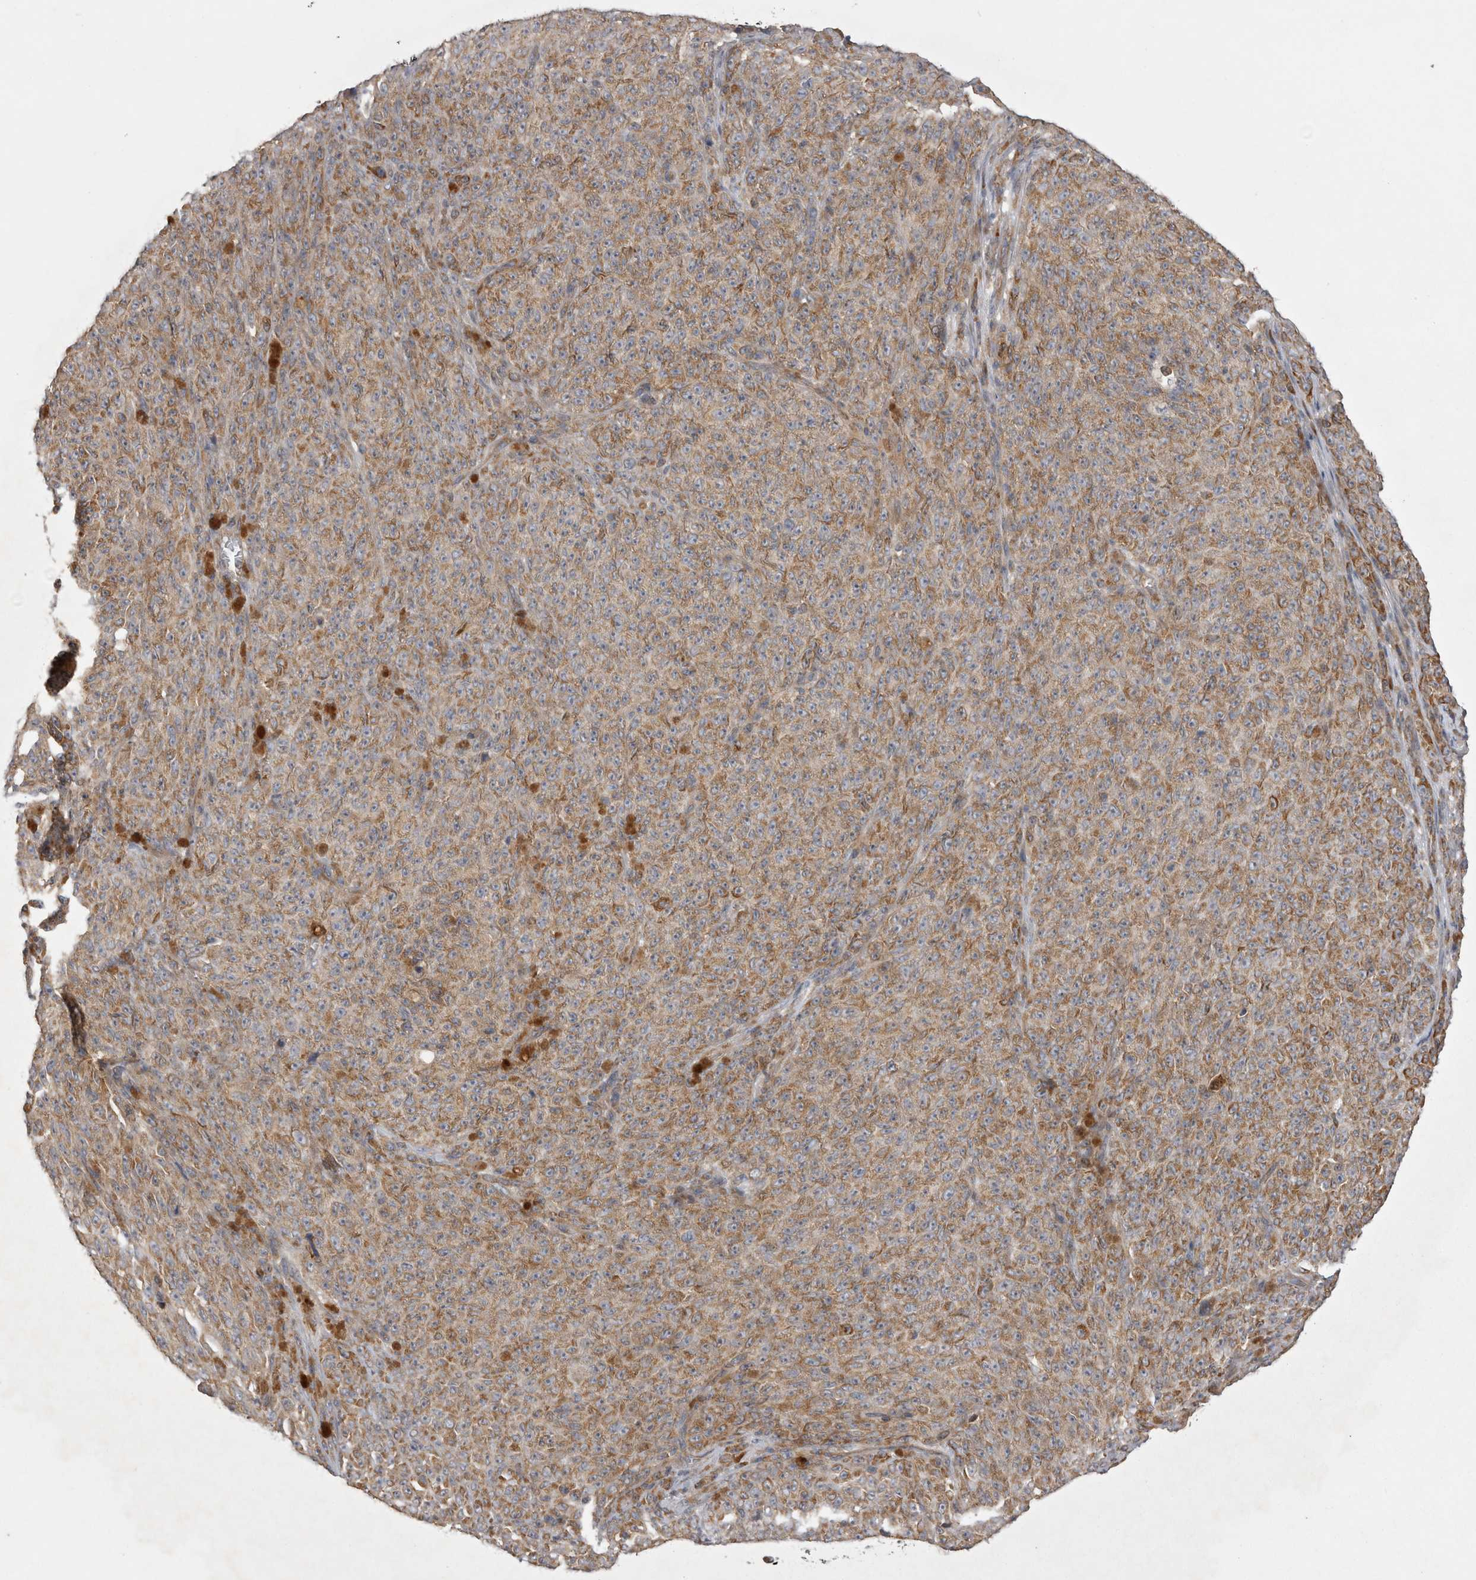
{"staining": {"intensity": "moderate", "quantity": ">75%", "location": "cytoplasmic/membranous"}, "tissue": "melanoma", "cell_type": "Tumor cells", "image_type": "cancer", "snomed": [{"axis": "morphology", "description": "Malignant melanoma, NOS"}, {"axis": "topography", "description": "Skin"}], "caption": "Moderate cytoplasmic/membranous protein expression is appreciated in approximately >75% of tumor cells in melanoma.", "gene": "TSPOAP1", "patient": {"sex": "female", "age": 82}}